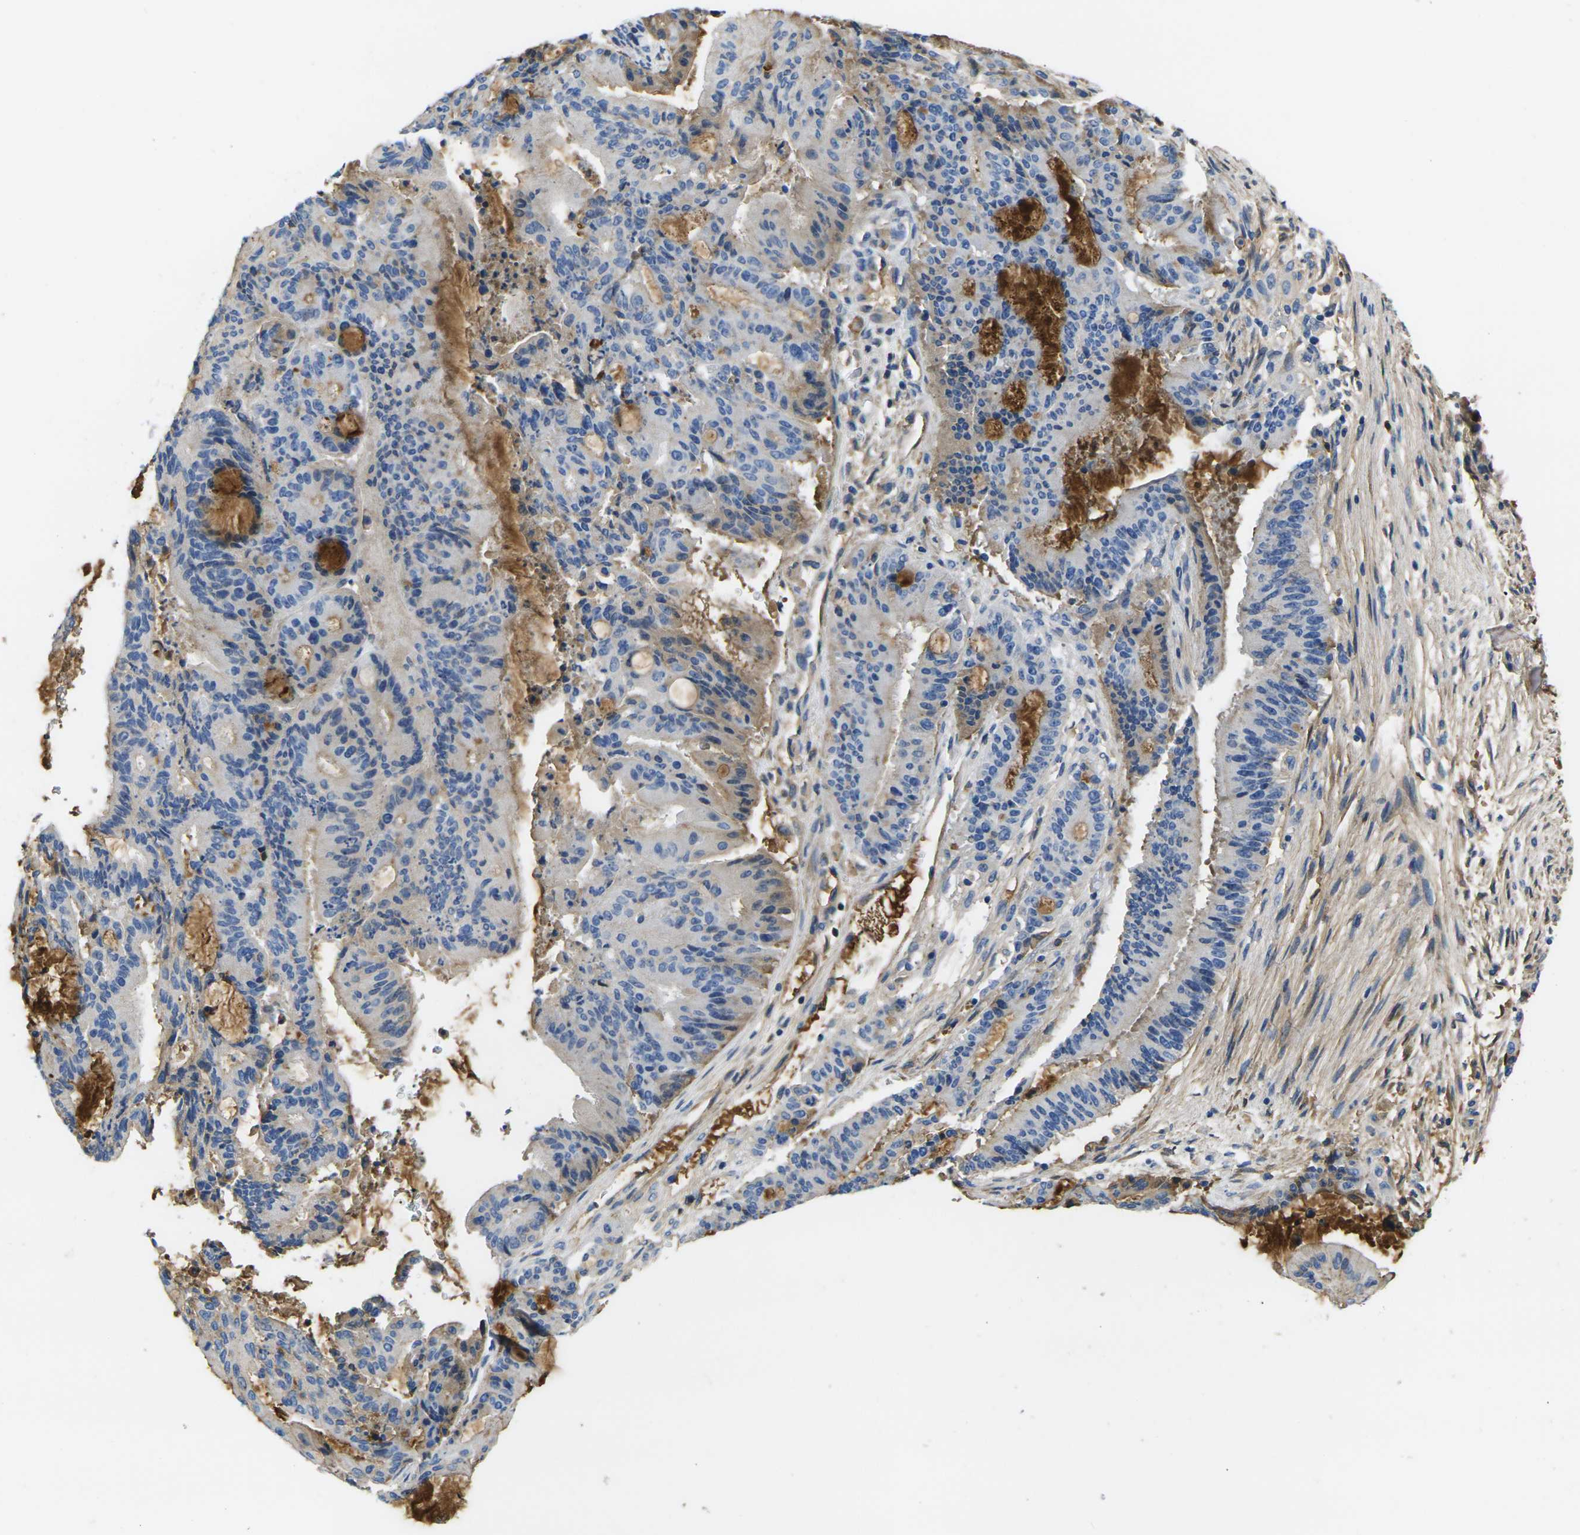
{"staining": {"intensity": "moderate", "quantity": "25%-75%", "location": "cytoplasmic/membranous"}, "tissue": "liver cancer", "cell_type": "Tumor cells", "image_type": "cancer", "snomed": [{"axis": "morphology", "description": "Cholangiocarcinoma"}, {"axis": "topography", "description": "Liver"}], "caption": "Protein expression analysis of human liver cancer reveals moderate cytoplasmic/membranous staining in approximately 25%-75% of tumor cells.", "gene": "GREM2", "patient": {"sex": "female", "age": 73}}